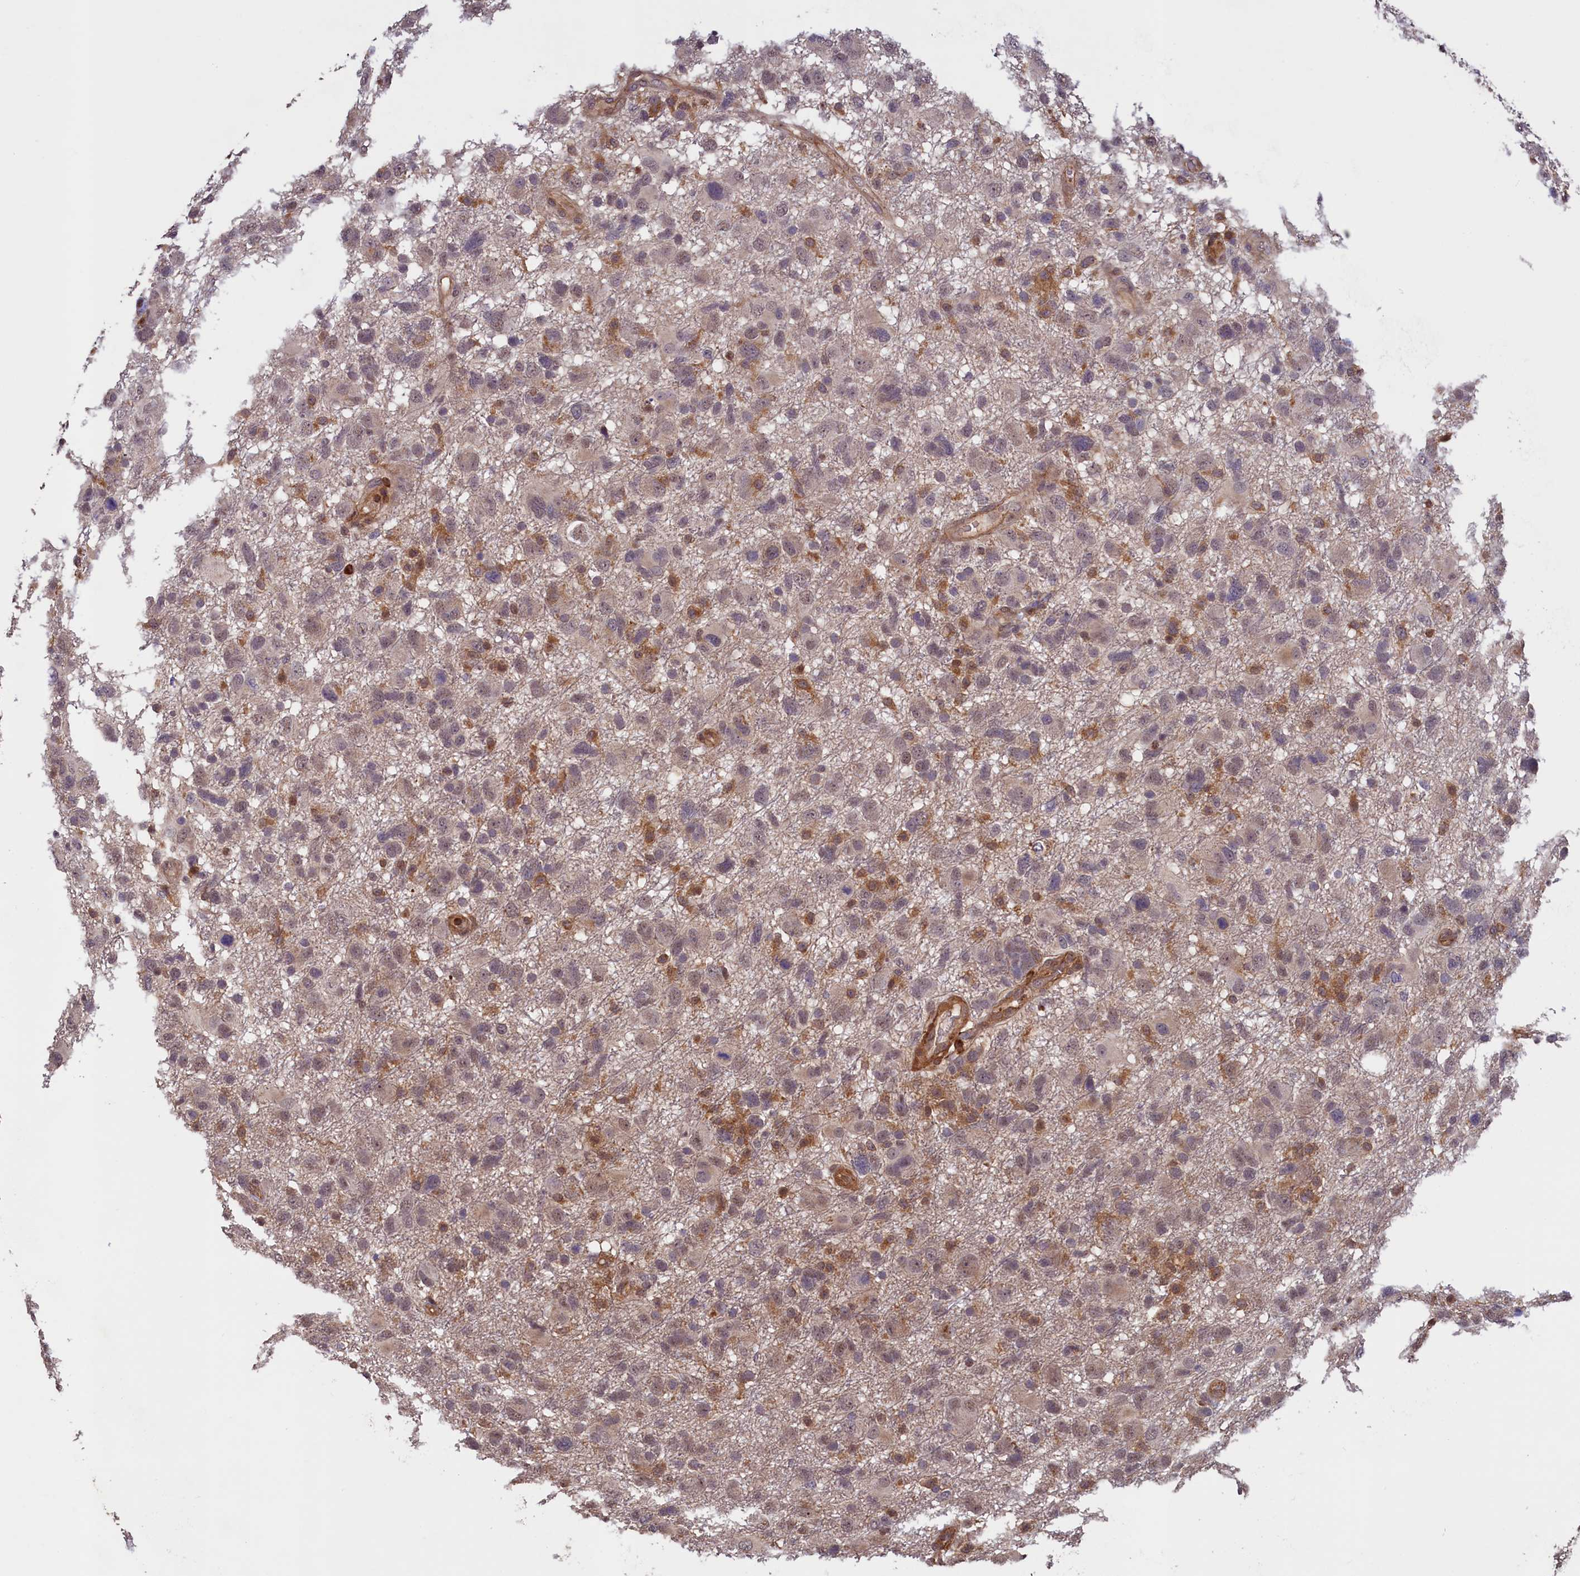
{"staining": {"intensity": "weak", "quantity": "25%-75%", "location": "cytoplasmic/membranous,nuclear"}, "tissue": "glioma", "cell_type": "Tumor cells", "image_type": "cancer", "snomed": [{"axis": "morphology", "description": "Glioma, malignant, High grade"}, {"axis": "topography", "description": "Brain"}], "caption": "Weak cytoplasmic/membranous and nuclear protein staining is appreciated in approximately 25%-75% of tumor cells in glioma.", "gene": "DUOXA1", "patient": {"sex": "male", "age": 61}}